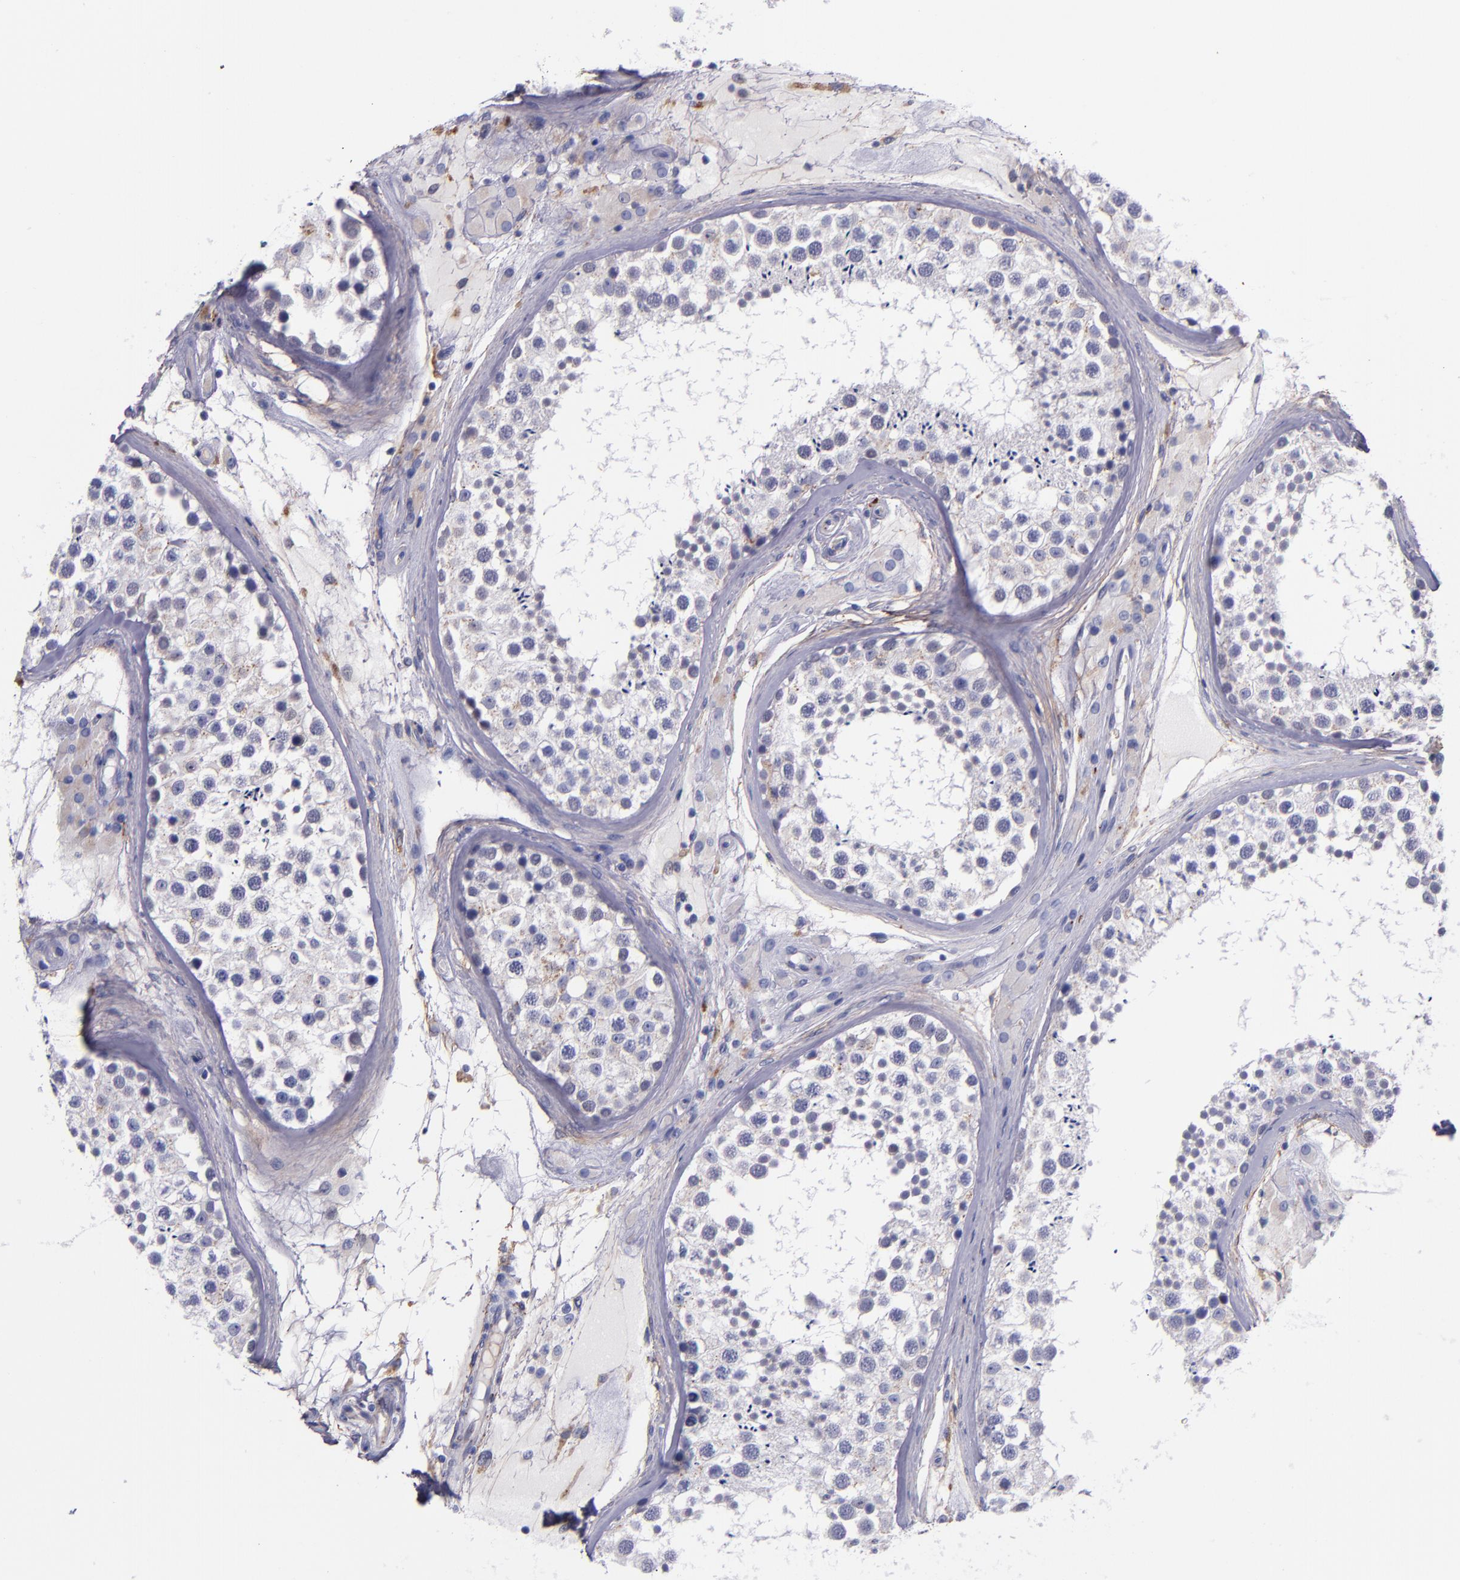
{"staining": {"intensity": "negative", "quantity": "none", "location": "none"}, "tissue": "testis", "cell_type": "Cells in seminiferous ducts", "image_type": "normal", "snomed": [{"axis": "morphology", "description": "Normal tissue, NOS"}, {"axis": "topography", "description": "Testis"}], "caption": "Human testis stained for a protein using immunohistochemistry shows no staining in cells in seminiferous ducts.", "gene": "IVL", "patient": {"sex": "male", "age": 46}}